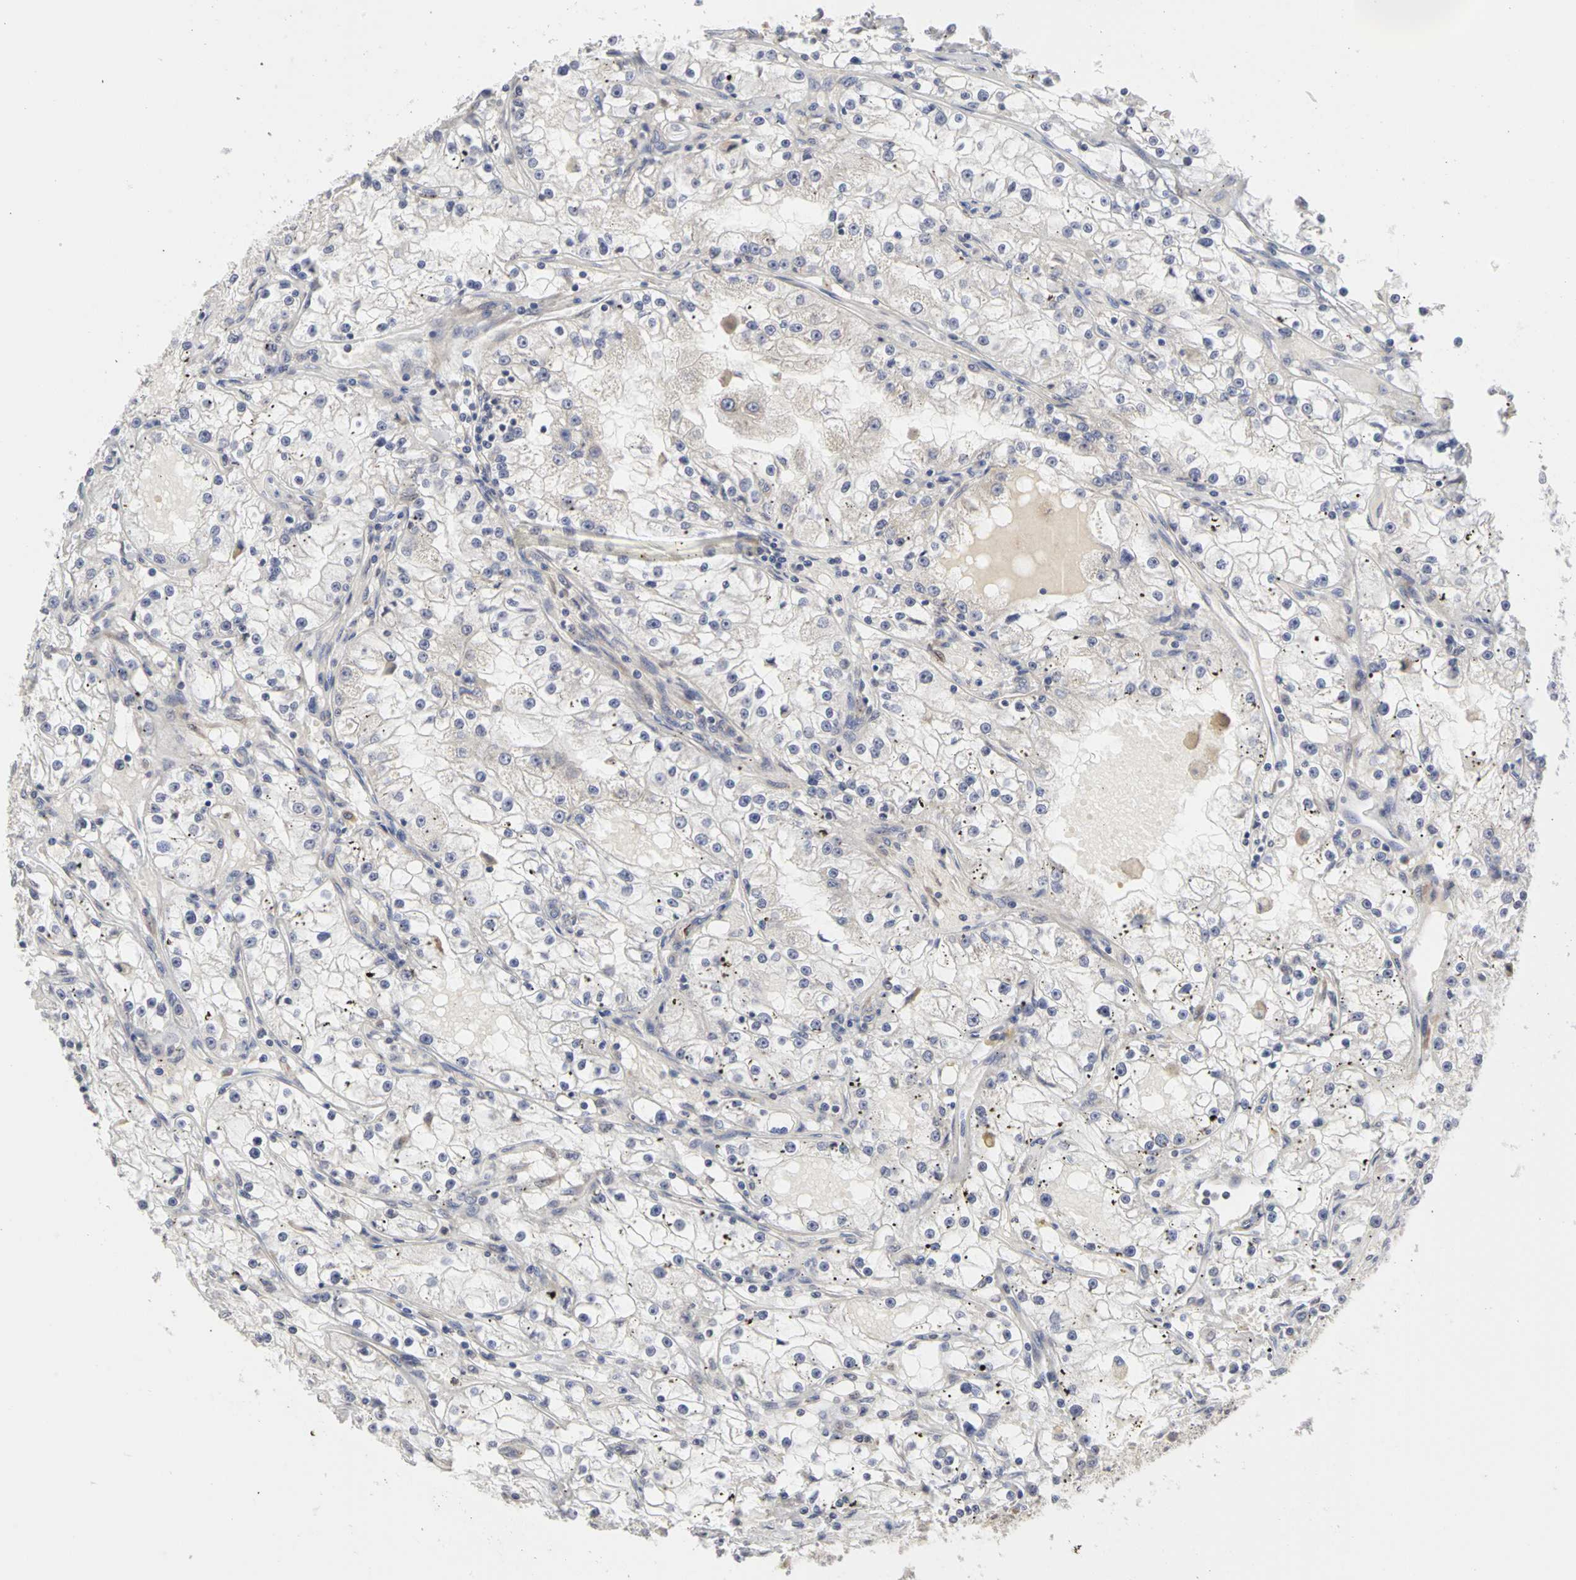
{"staining": {"intensity": "negative", "quantity": "none", "location": "none"}, "tissue": "renal cancer", "cell_type": "Tumor cells", "image_type": "cancer", "snomed": [{"axis": "morphology", "description": "Adenocarcinoma, NOS"}, {"axis": "topography", "description": "Kidney"}], "caption": "Immunohistochemistry of adenocarcinoma (renal) displays no expression in tumor cells.", "gene": "IRAK1", "patient": {"sex": "male", "age": 56}}